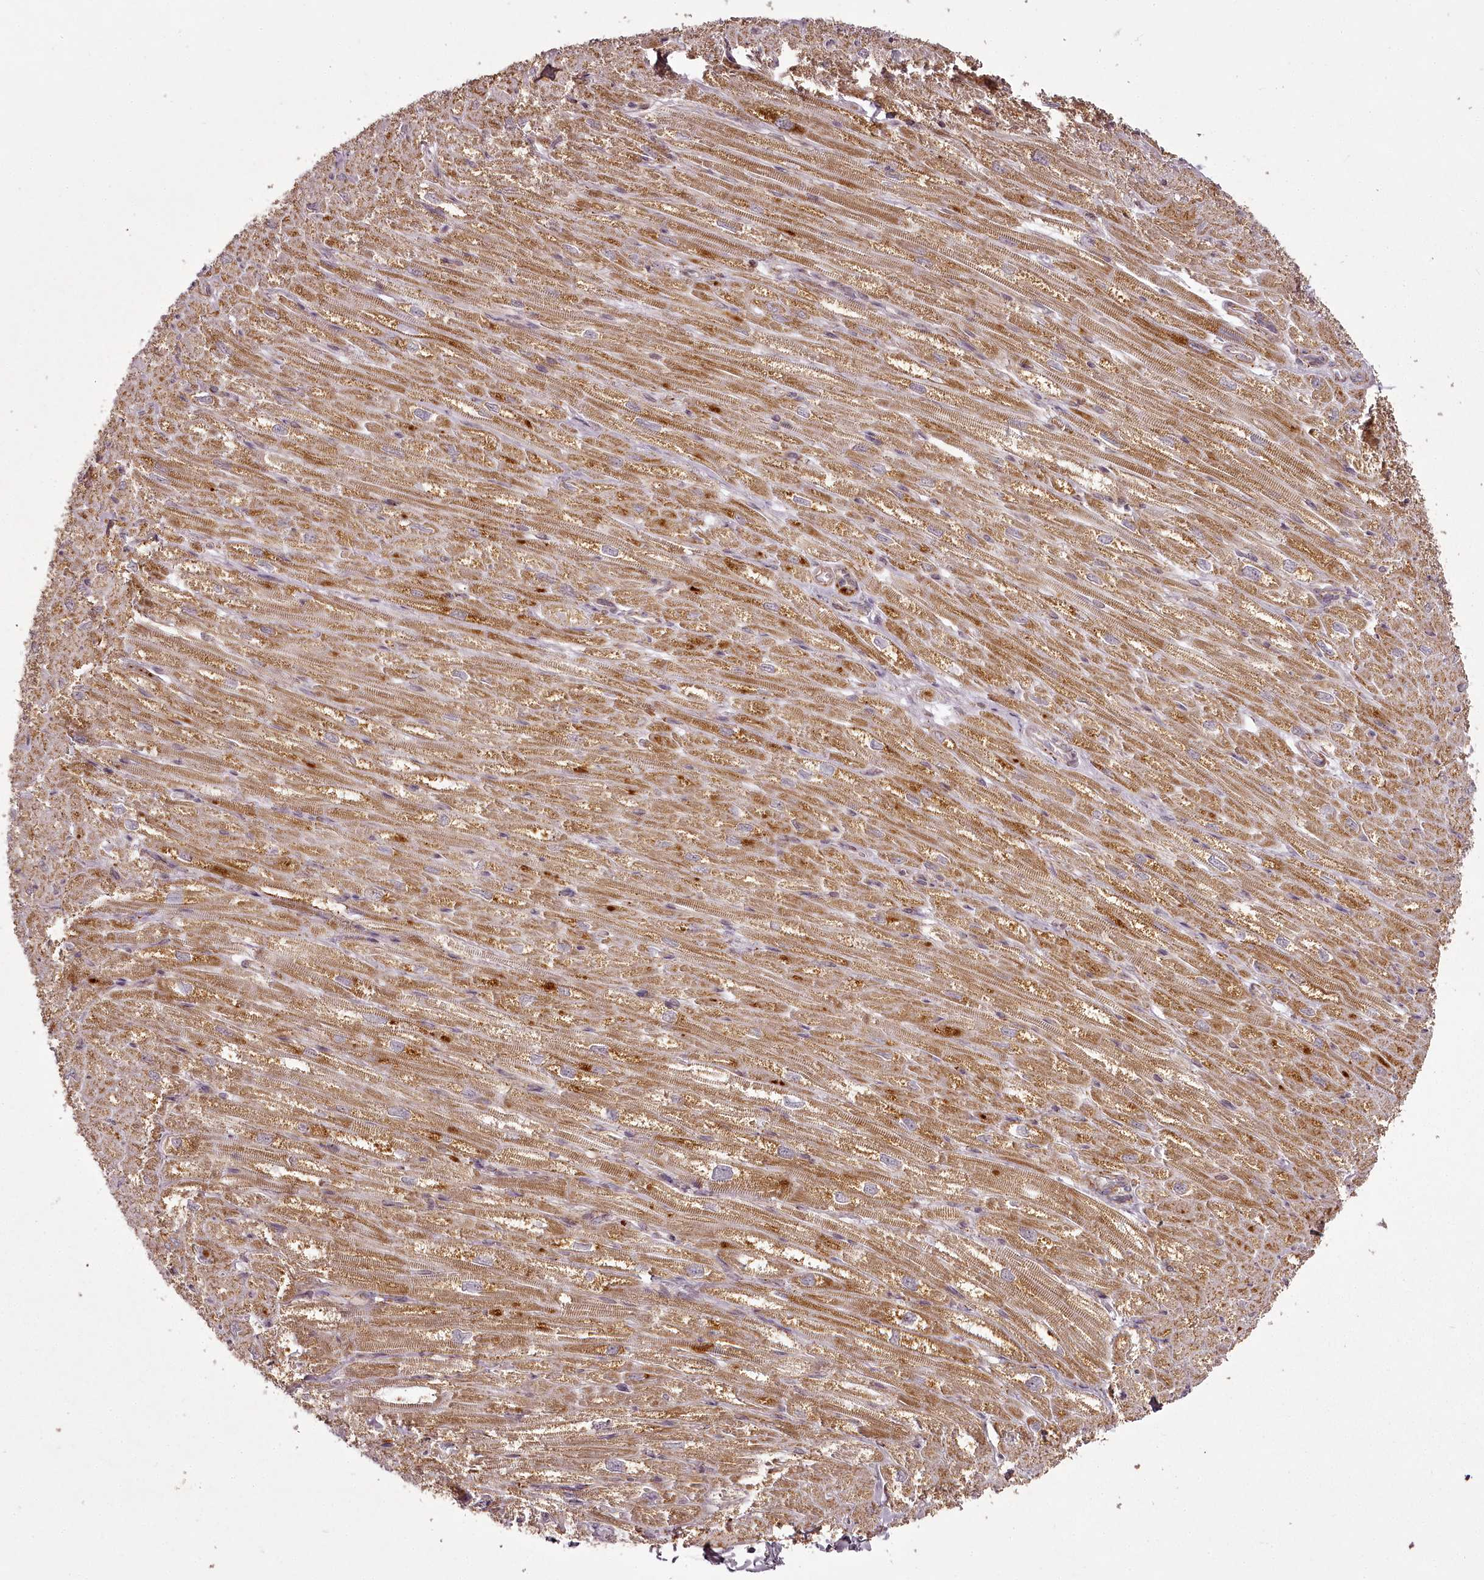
{"staining": {"intensity": "moderate", "quantity": "25%-75%", "location": "cytoplasmic/membranous"}, "tissue": "heart muscle", "cell_type": "Cardiomyocytes", "image_type": "normal", "snomed": [{"axis": "morphology", "description": "Normal tissue, NOS"}, {"axis": "topography", "description": "Heart"}], "caption": "Unremarkable heart muscle was stained to show a protein in brown. There is medium levels of moderate cytoplasmic/membranous expression in about 25%-75% of cardiomyocytes. (brown staining indicates protein expression, while blue staining denotes nuclei).", "gene": "CHCHD2", "patient": {"sex": "male", "age": 50}}